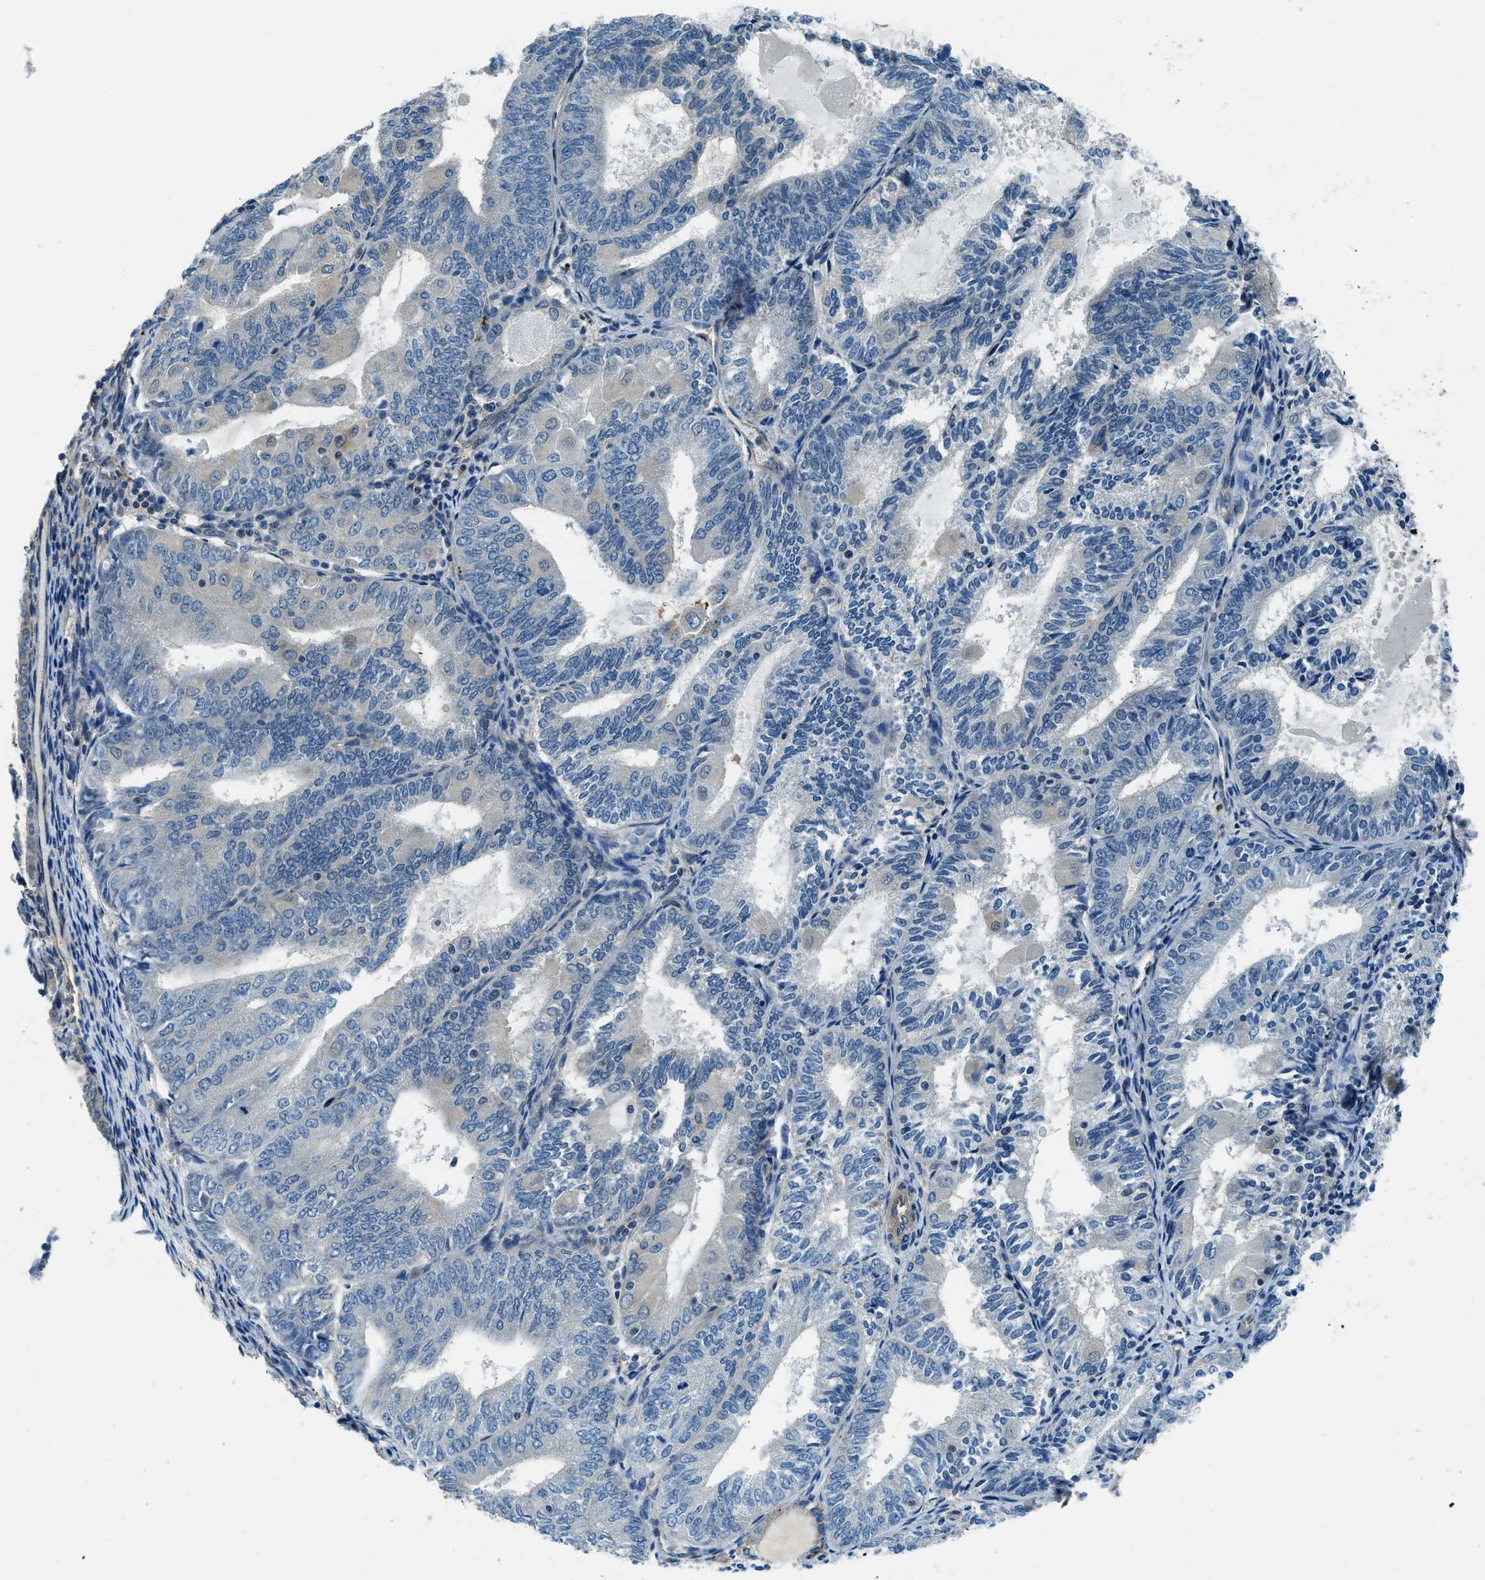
{"staining": {"intensity": "negative", "quantity": "none", "location": "none"}, "tissue": "endometrial cancer", "cell_type": "Tumor cells", "image_type": "cancer", "snomed": [{"axis": "morphology", "description": "Adenocarcinoma, NOS"}, {"axis": "topography", "description": "Endometrium"}], "caption": "A high-resolution histopathology image shows IHC staining of endometrial cancer, which demonstrates no significant positivity in tumor cells.", "gene": "SLC19A2", "patient": {"sex": "female", "age": 81}}